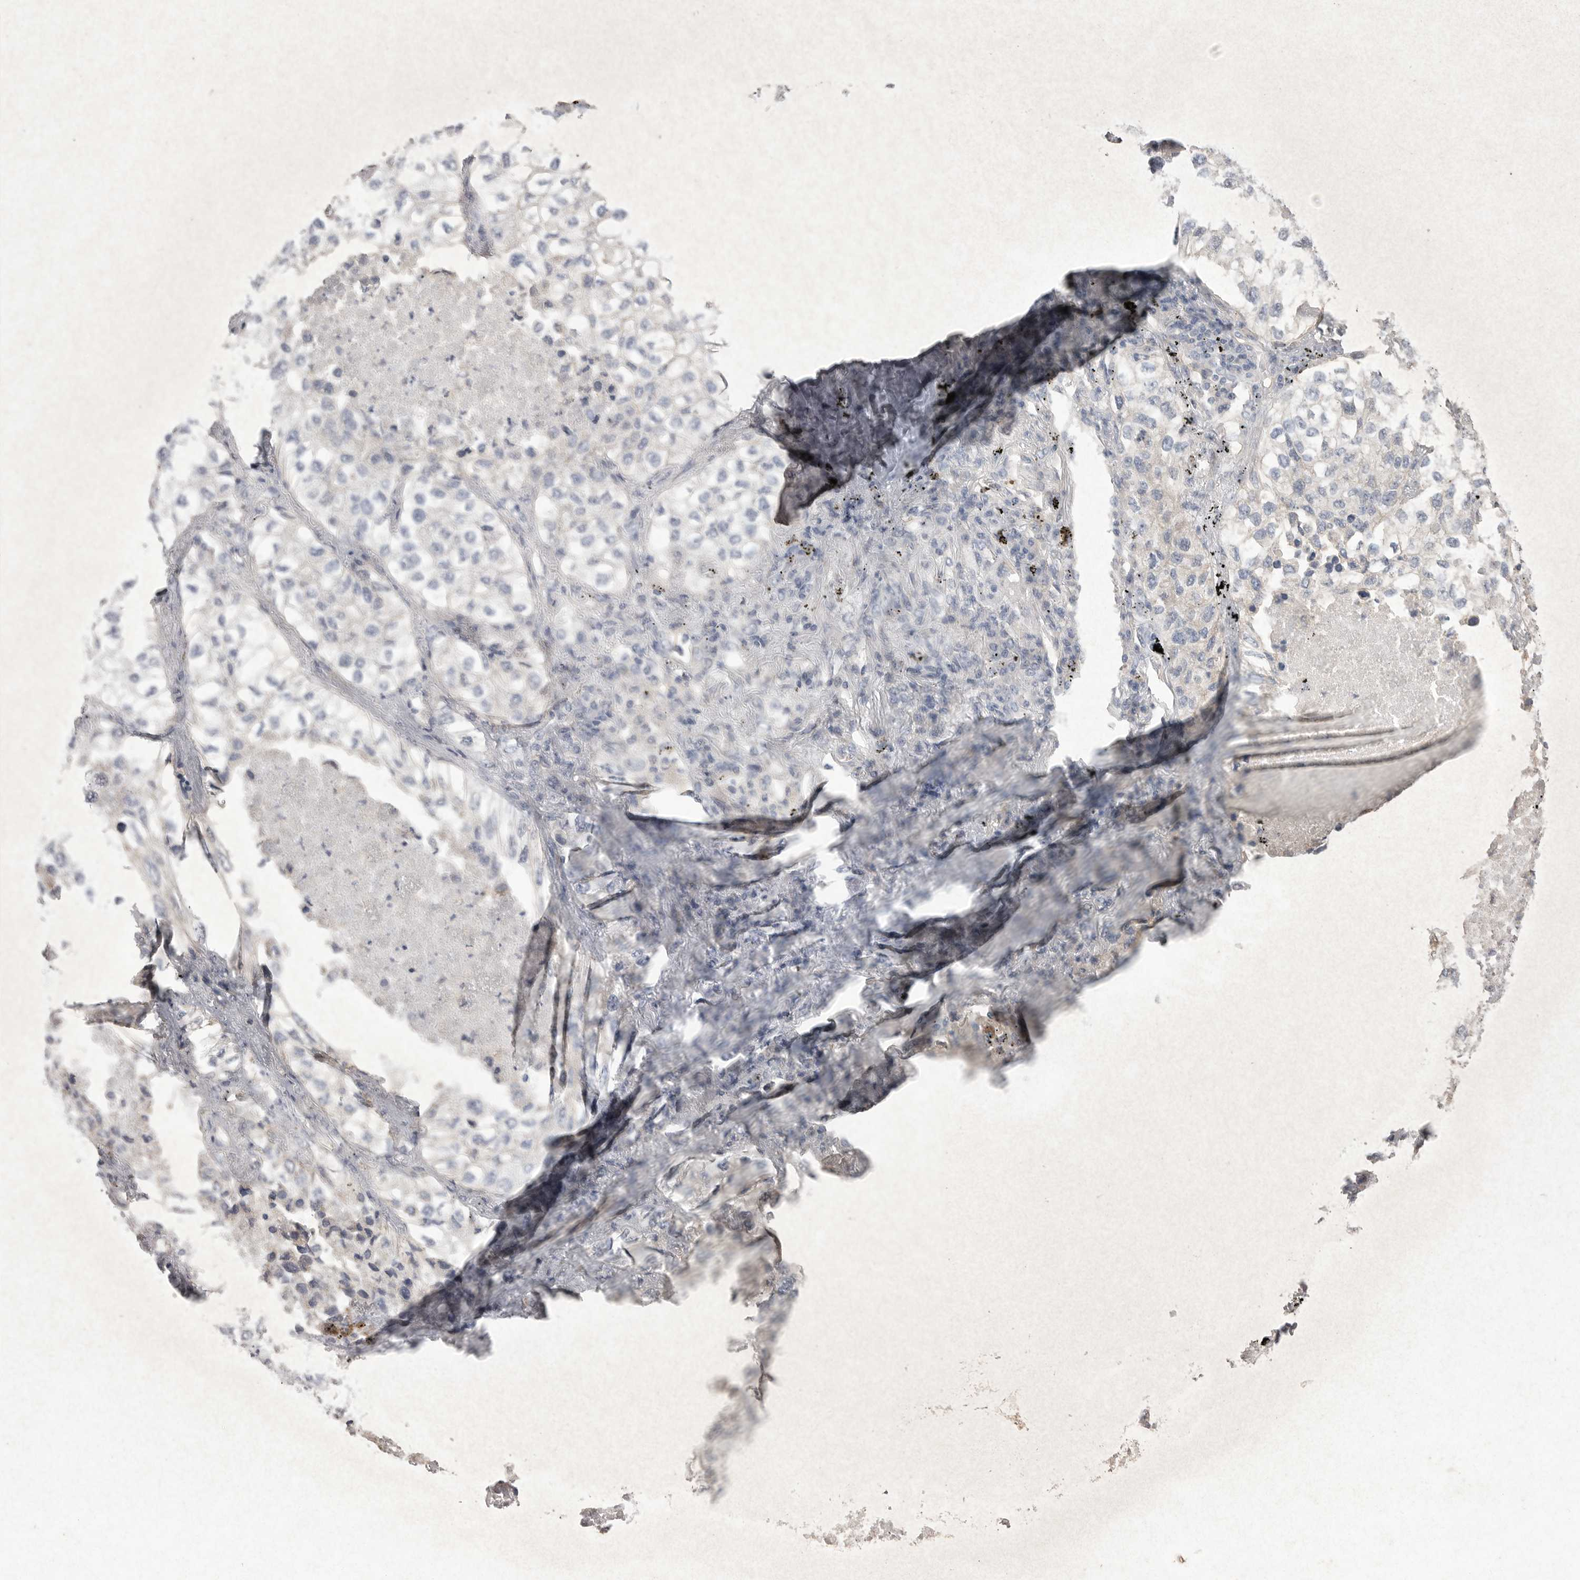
{"staining": {"intensity": "negative", "quantity": "none", "location": "none"}, "tissue": "lung cancer", "cell_type": "Tumor cells", "image_type": "cancer", "snomed": [{"axis": "morphology", "description": "Adenocarcinoma, NOS"}, {"axis": "topography", "description": "Lung"}], "caption": "Lung cancer (adenocarcinoma) was stained to show a protein in brown. There is no significant expression in tumor cells. The staining was performed using DAB to visualize the protein expression in brown, while the nuclei were stained in blue with hematoxylin (Magnification: 20x).", "gene": "VANGL2", "patient": {"sex": "male", "age": 63}}